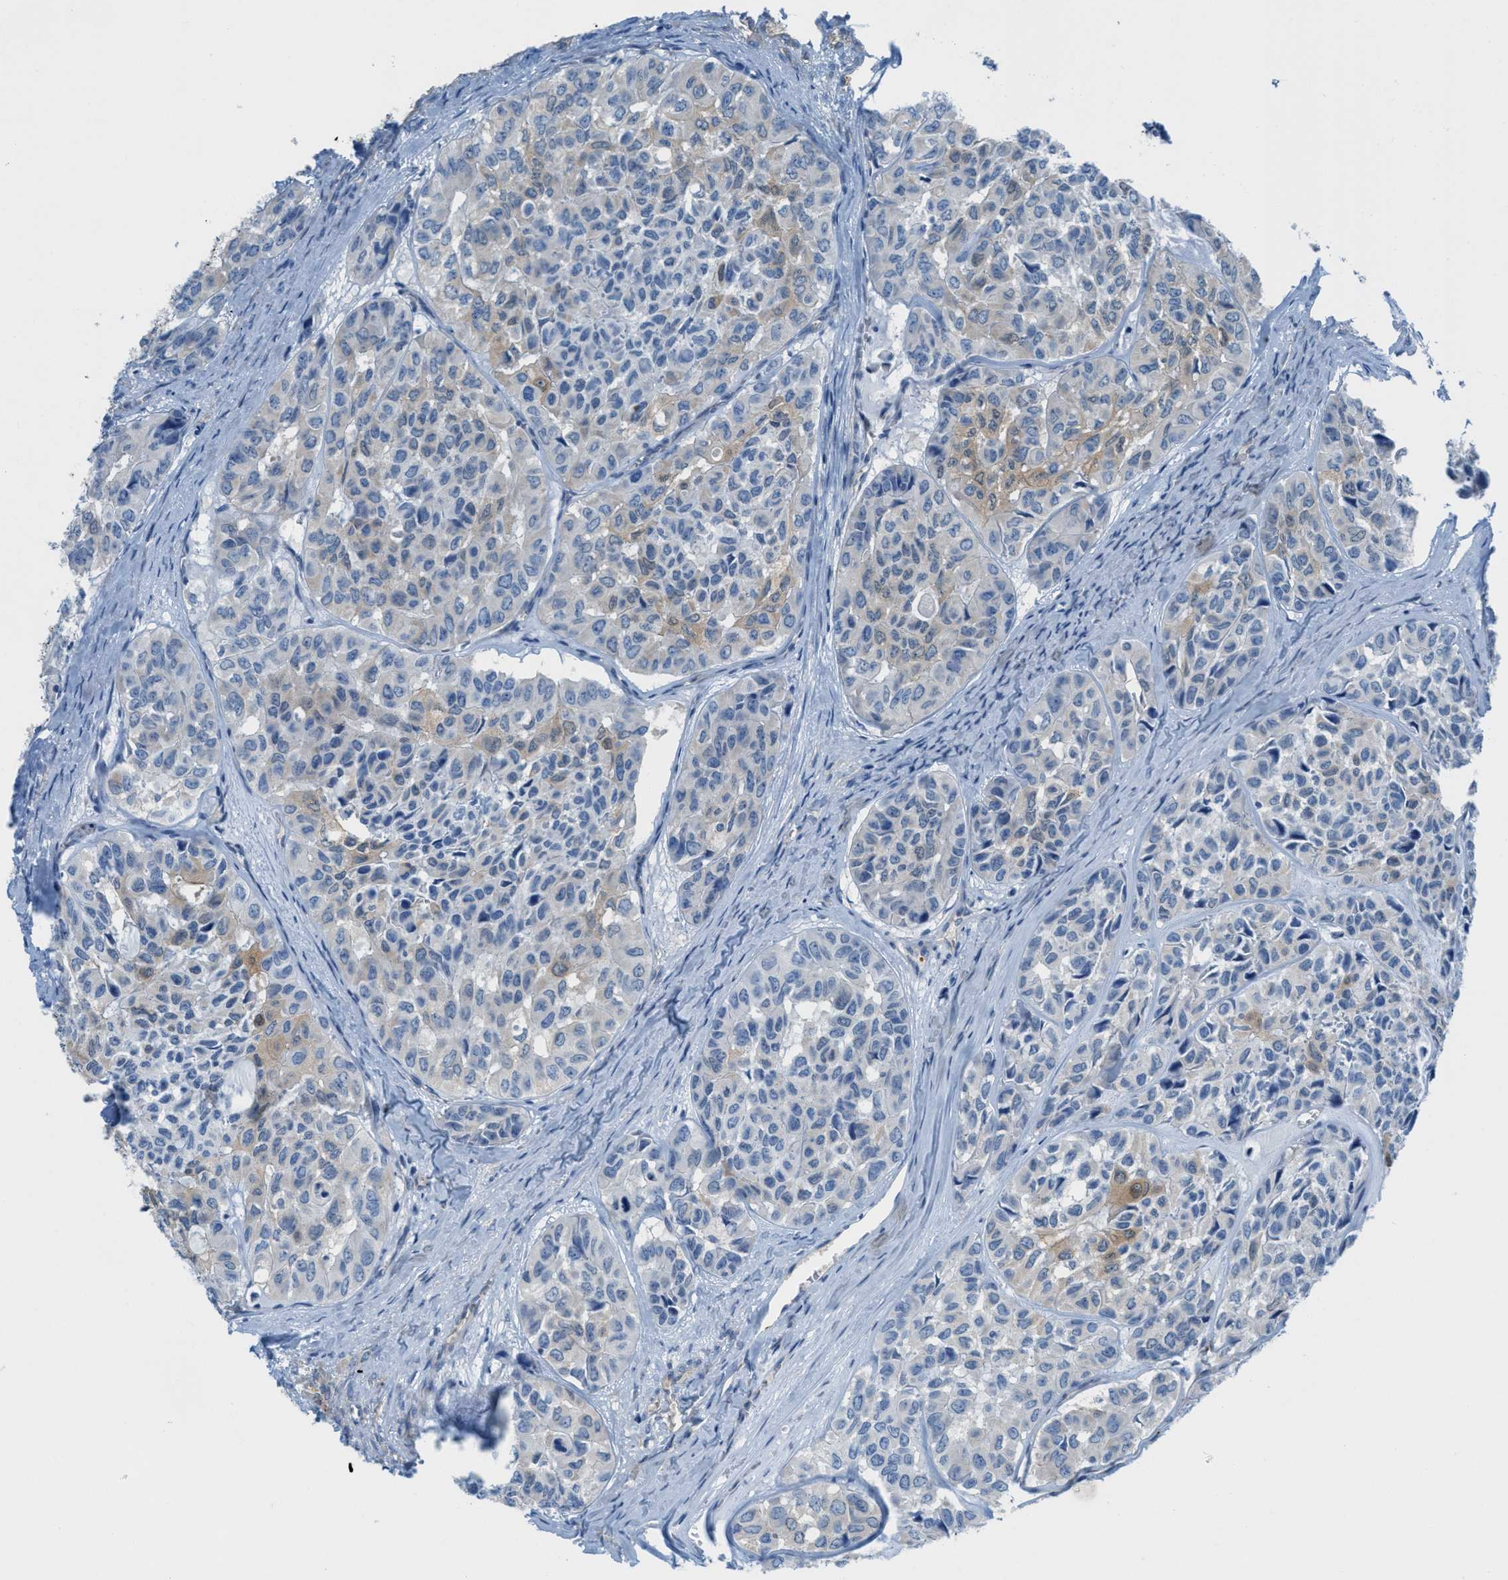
{"staining": {"intensity": "moderate", "quantity": "<25%", "location": "cytoplasmic/membranous"}, "tissue": "head and neck cancer", "cell_type": "Tumor cells", "image_type": "cancer", "snomed": [{"axis": "morphology", "description": "Adenocarcinoma, NOS"}, {"axis": "topography", "description": "Salivary gland, NOS"}, {"axis": "topography", "description": "Head-Neck"}], "caption": "This is a photomicrograph of immunohistochemistry staining of head and neck adenocarcinoma, which shows moderate expression in the cytoplasmic/membranous of tumor cells.", "gene": "MAPRE2", "patient": {"sex": "female", "age": 76}}